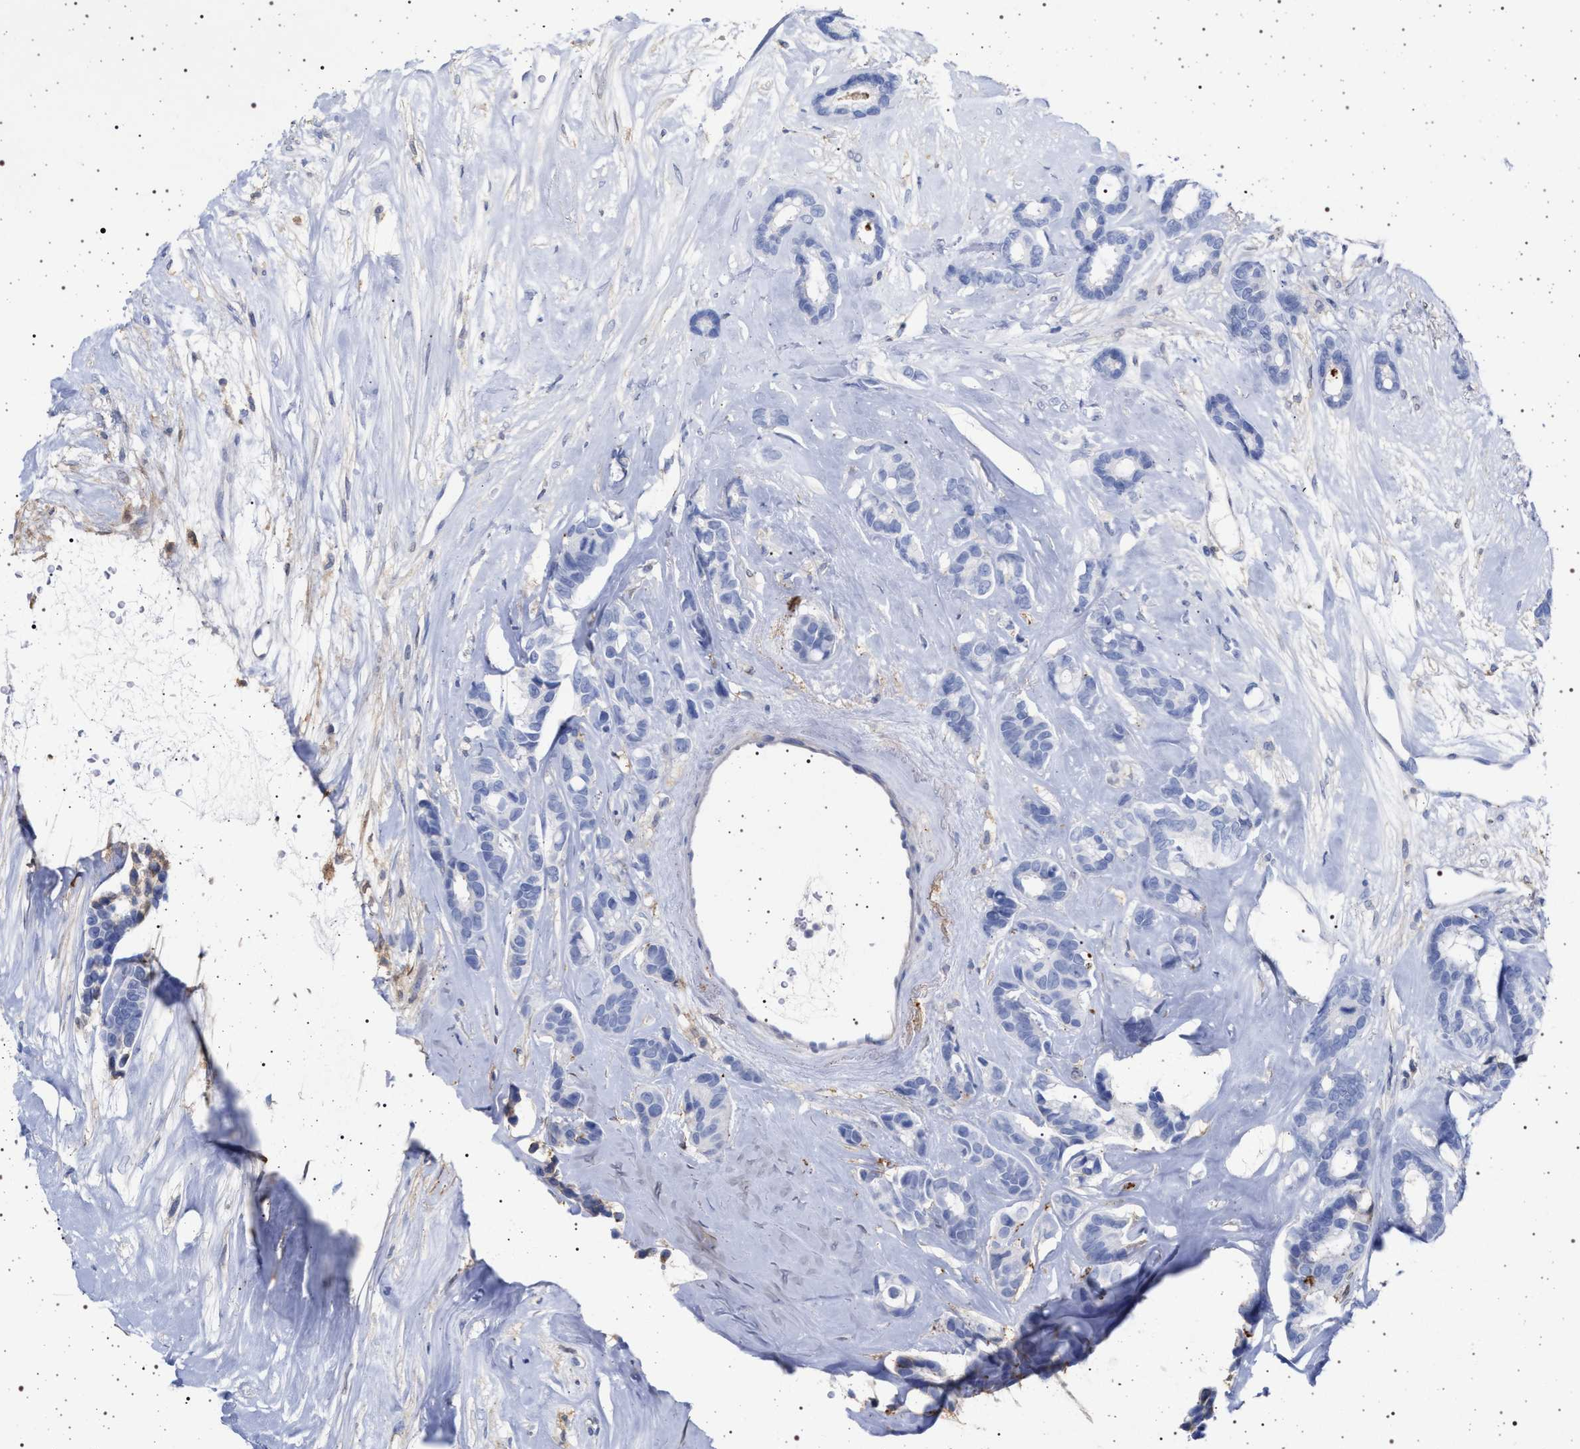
{"staining": {"intensity": "negative", "quantity": "none", "location": "none"}, "tissue": "breast cancer", "cell_type": "Tumor cells", "image_type": "cancer", "snomed": [{"axis": "morphology", "description": "Duct carcinoma"}, {"axis": "topography", "description": "Breast"}], "caption": "Micrograph shows no significant protein staining in tumor cells of breast invasive ductal carcinoma.", "gene": "PLG", "patient": {"sex": "female", "age": 87}}